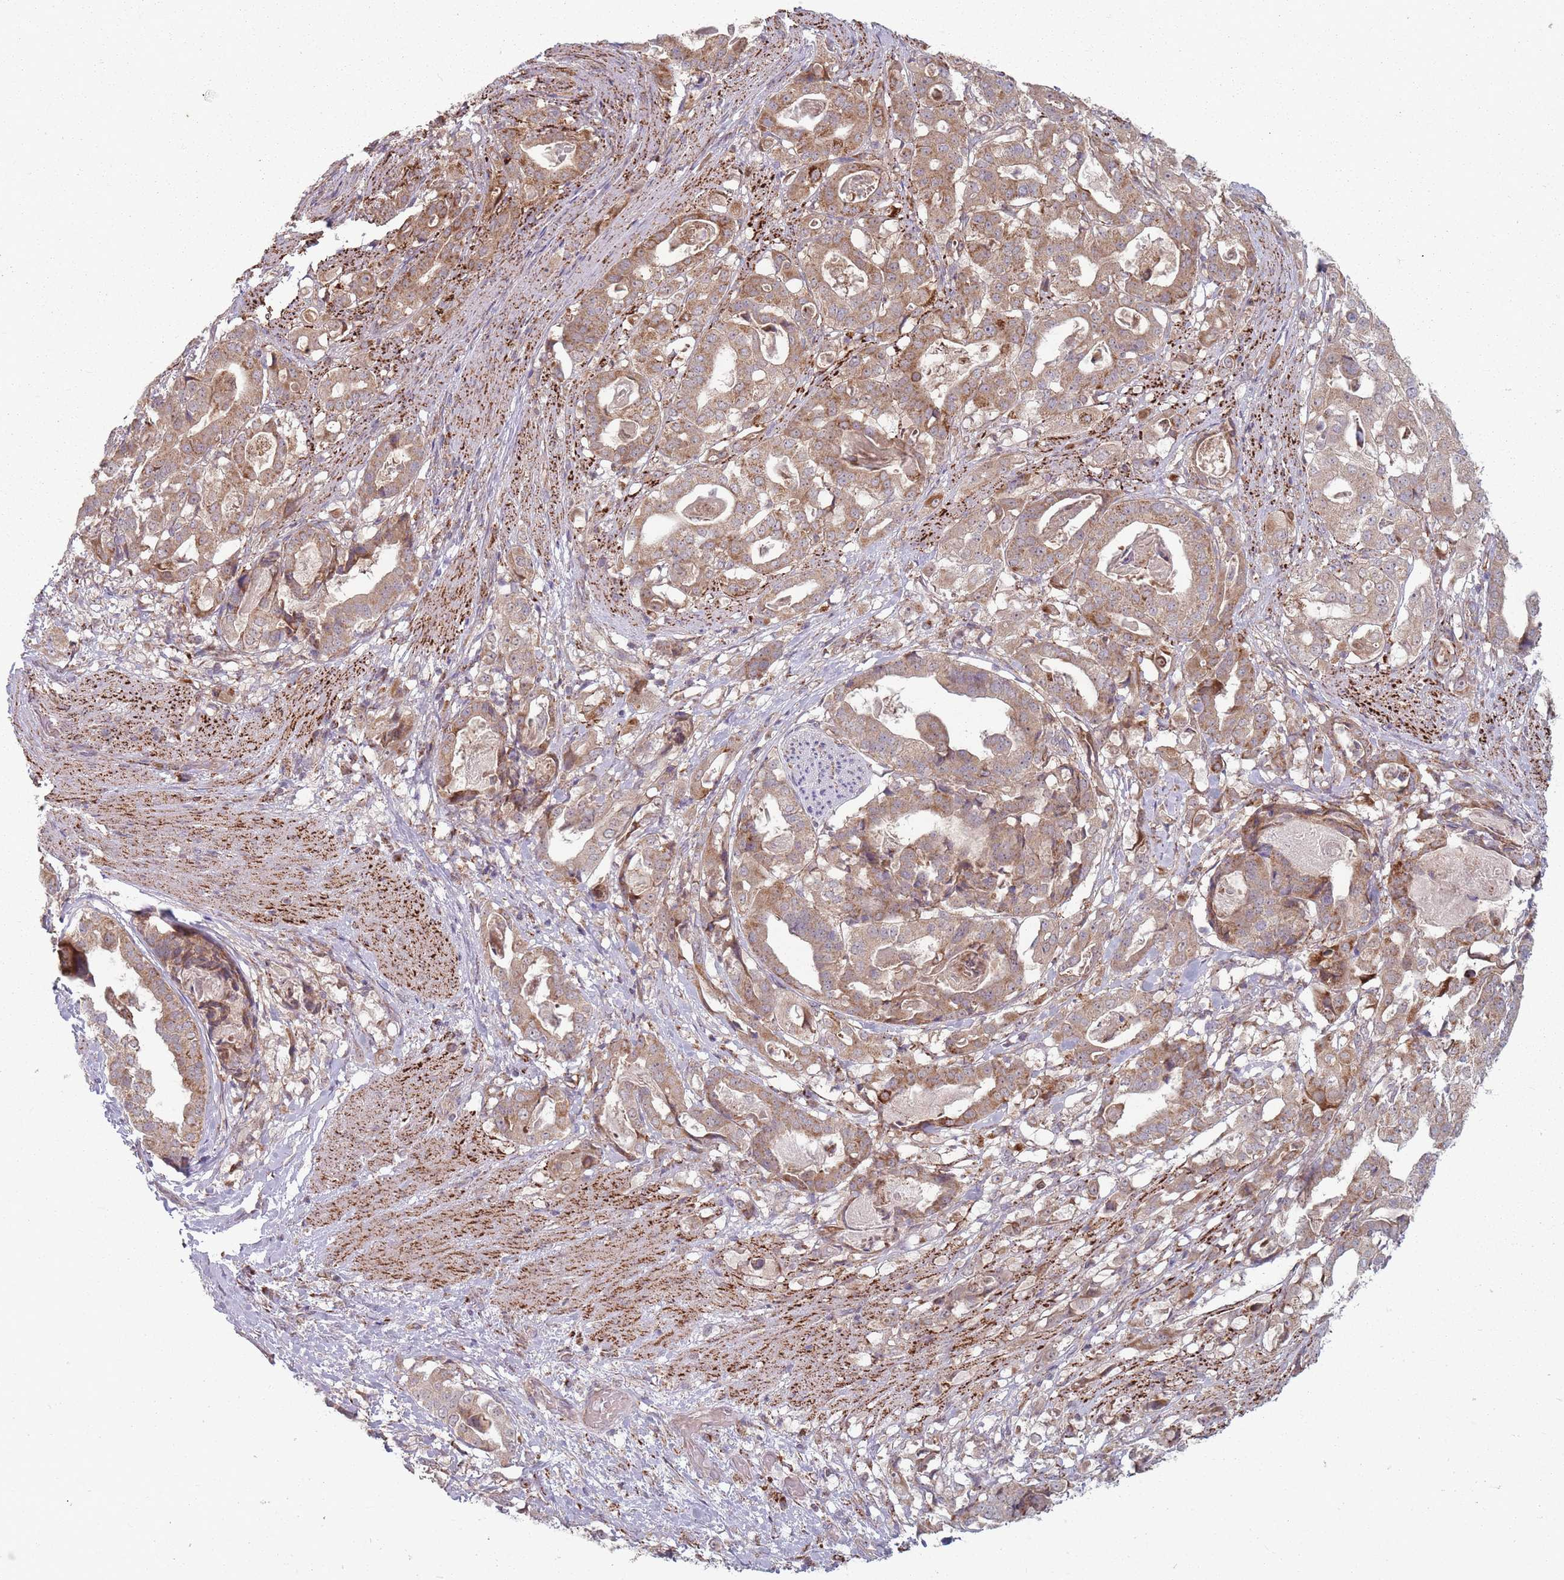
{"staining": {"intensity": "moderate", "quantity": ">75%", "location": "cytoplasmic/membranous"}, "tissue": "stomach cancer", "cell_type": "Tumor cells", "image_type": "cancer", "snomed": [{"axis": "morphology", "description": "Adenocarcinoma, NOS"}, {"axis": "topography", "description": "Stomach"}], "caption": "A brown stain shows moderate cytoplasmic/membranous staining of a protein in stomach adenocarcinoma tumor cells.", "gene": "OR10Q1", "patient": {"sex": "male", "age": 48}}